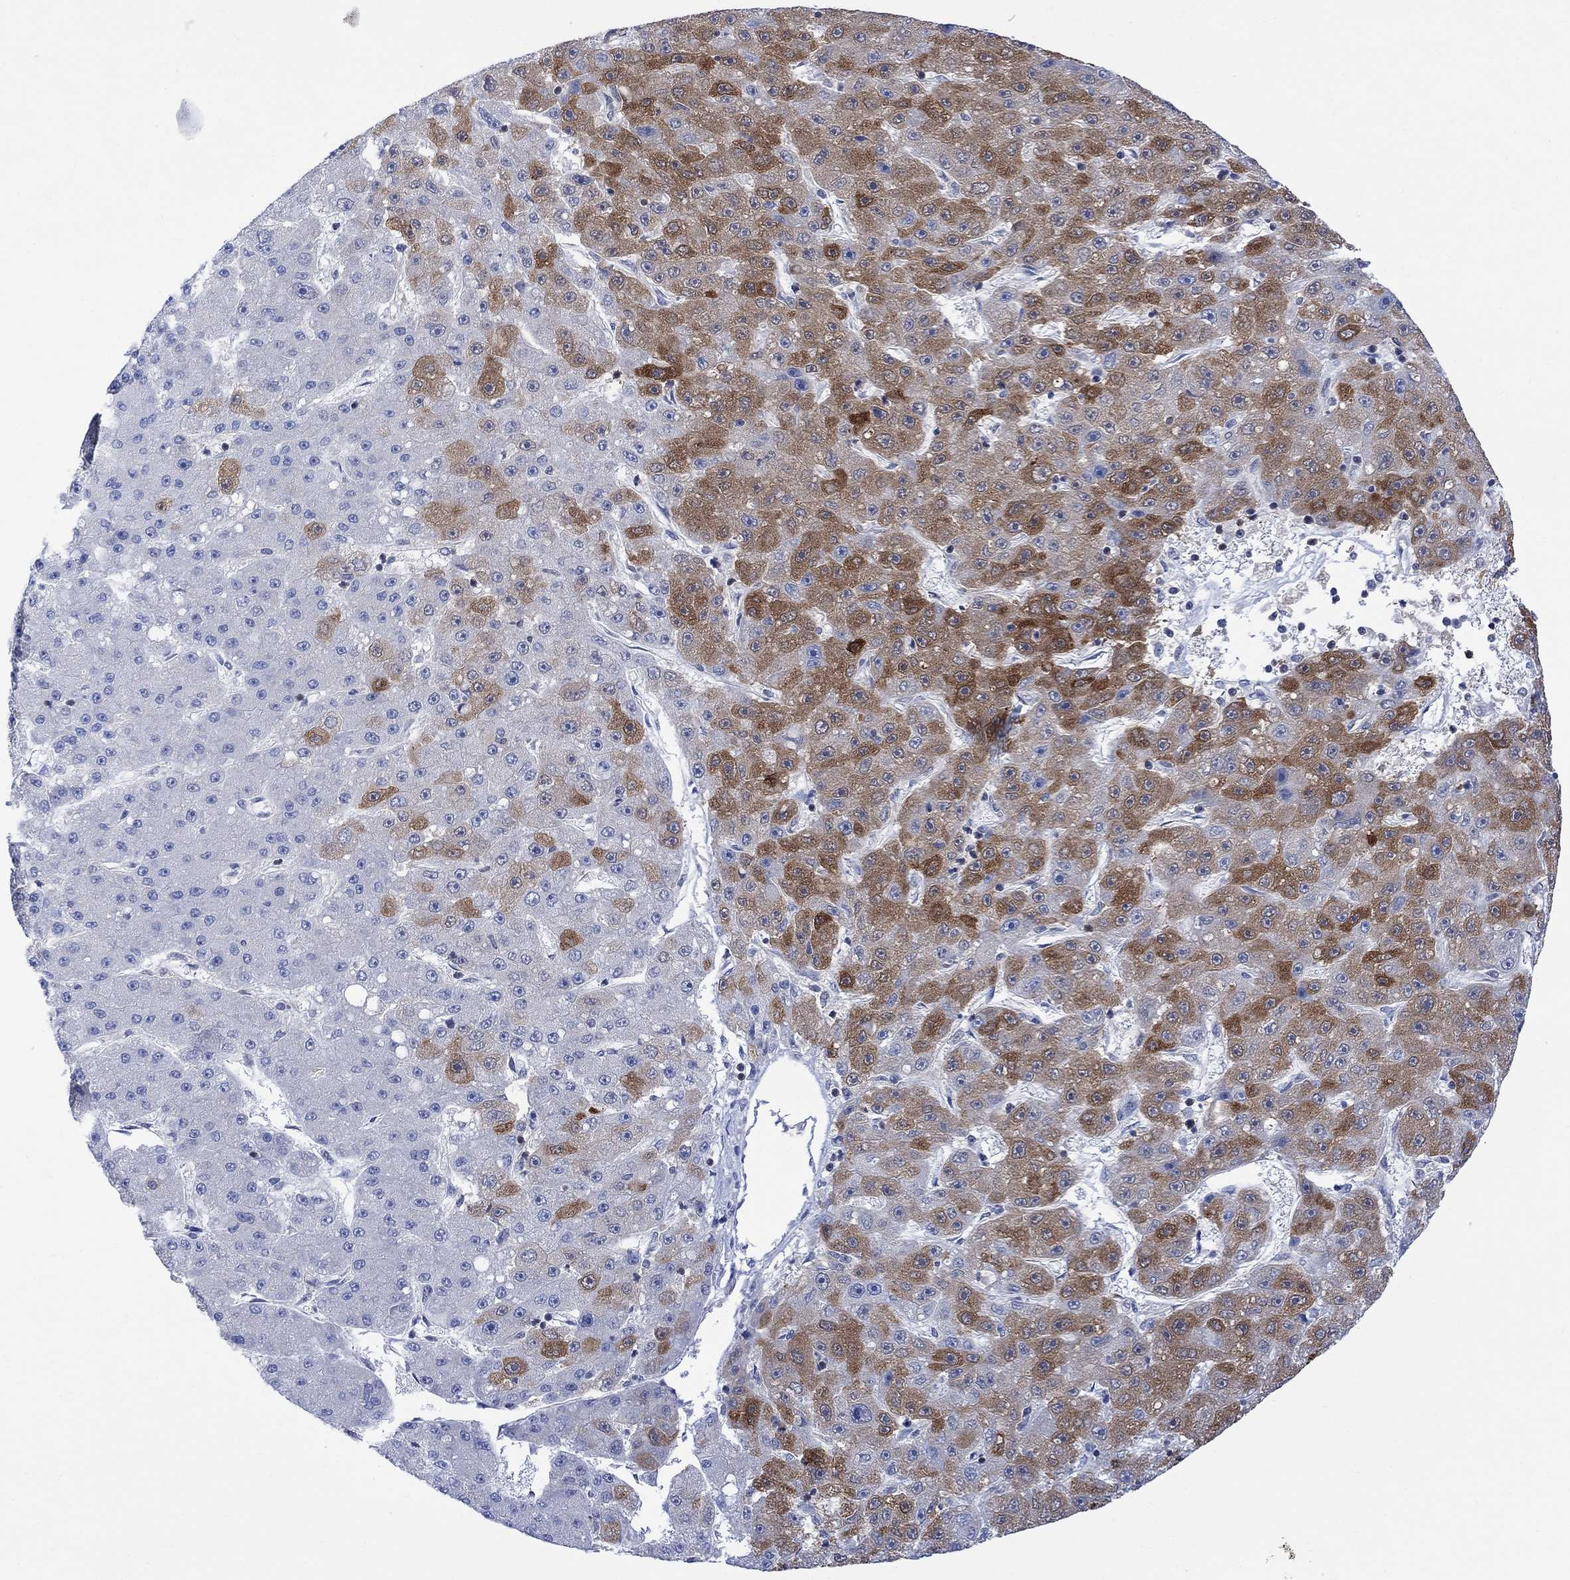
{"staining": {"intensity": "strong", "quantity": "25%-75%", "location": "cytoplasmic/membranous"}, "tissue": "liver cancer", "cell_type": "Tumor cells", "image_type": "cancer", "snomed": [{"axis": "morphology", "description": "Carcinoma, Hepatocellular, NOS"}, {"axis": "topography", "description": "Liver"}], "caption": "DAB (3,3'-diaminobenzidine) immunohistochemical staining of human hepatocellular carcinoma (liver) displays strong cytoplasmic/membranous protein staining in about 25%-75% of tumor cells.", "gene": "GBP5", "patient": {"sex": "male", "age": 67}}